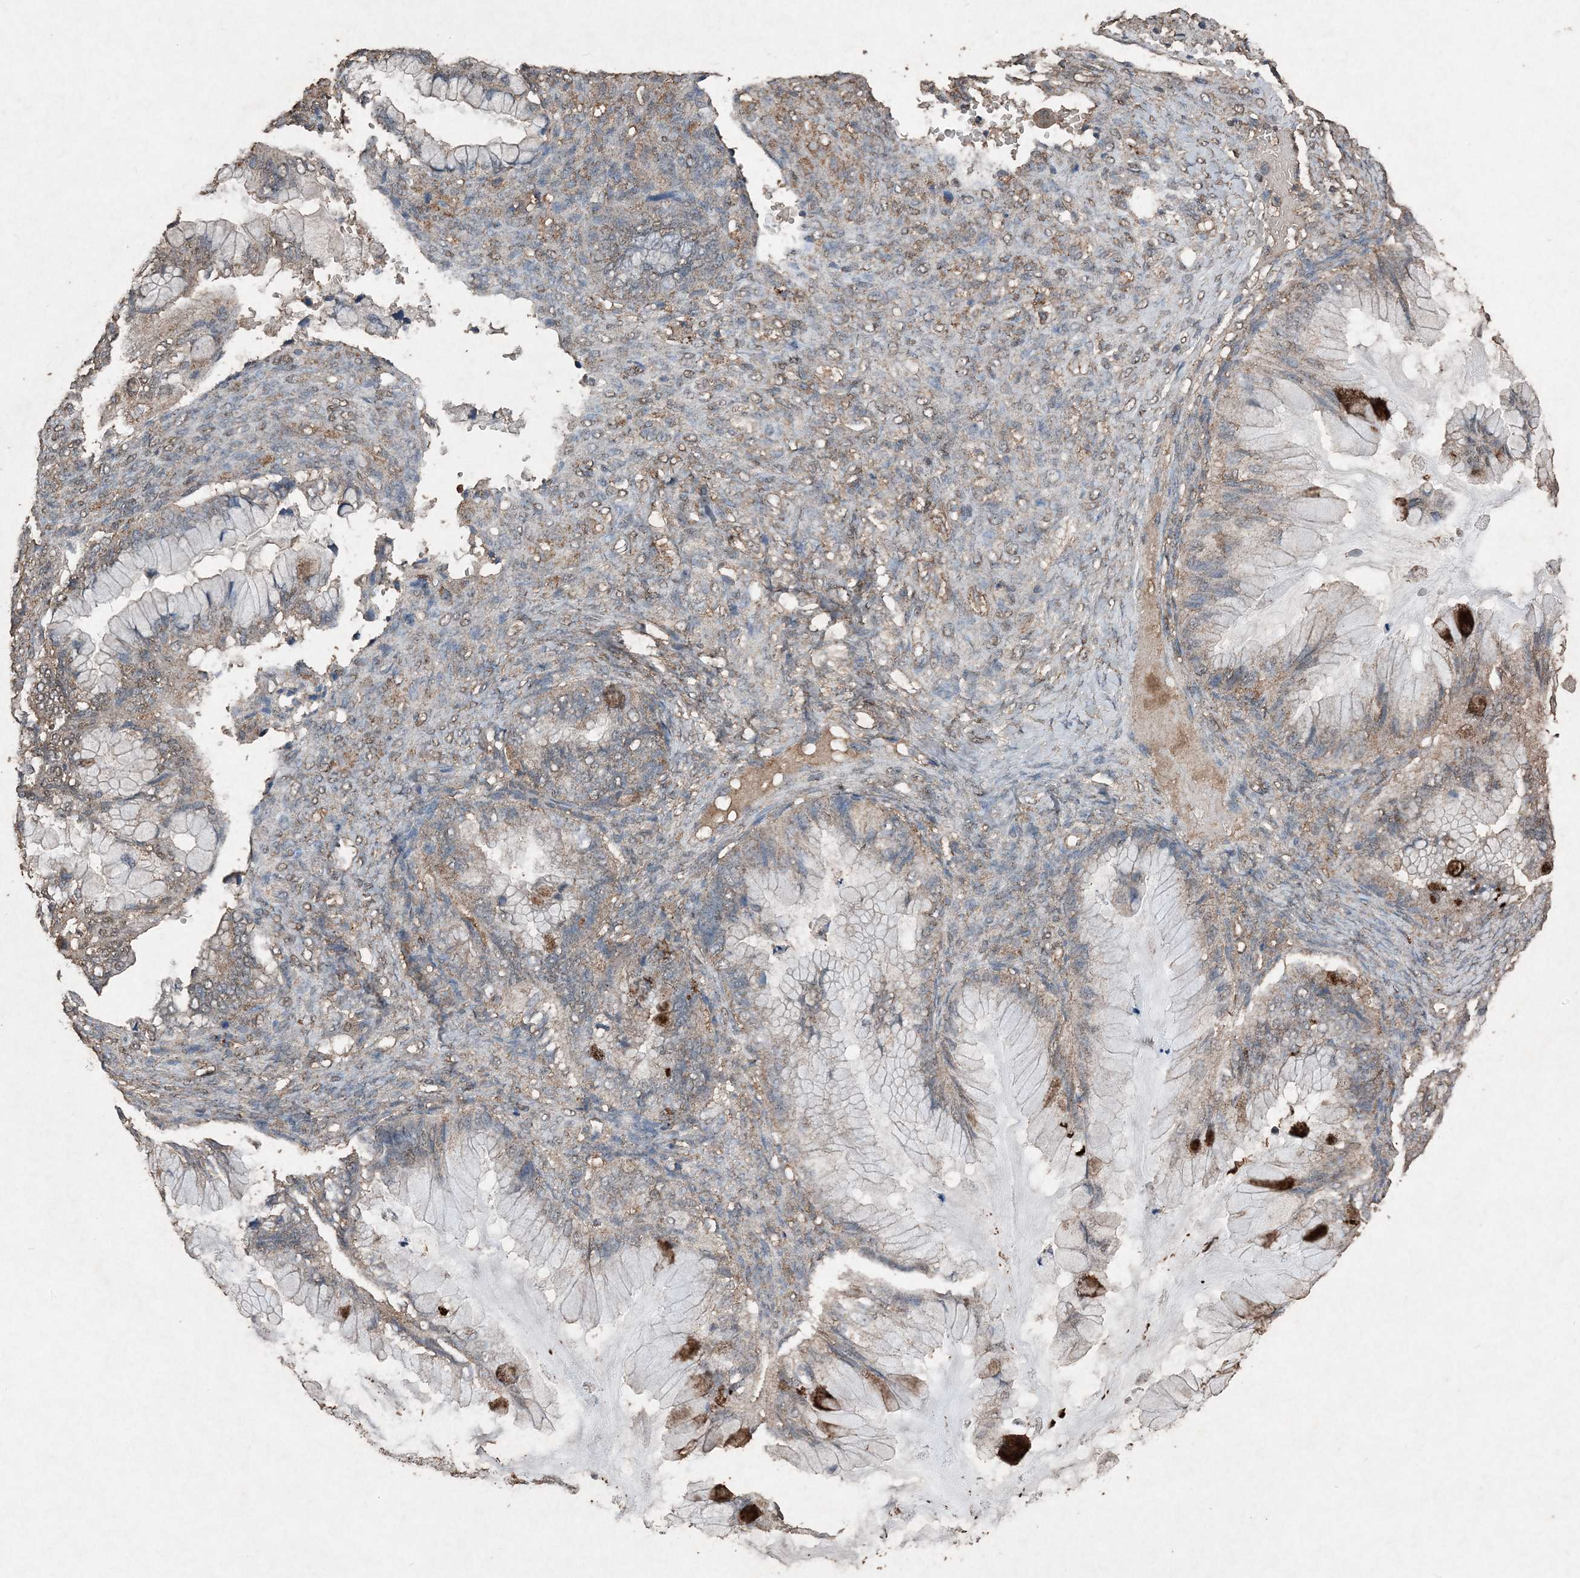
{"staining": {"intensity": "strong", "quantity": "<25%", "location": "cytoplasmic/membranous"}, "tissue": "ovarian cancer", "cell_type": "Tumor cells", "image_type": "cancer", "snomed": [{"axis": "morphology", "description": "Cystadenocarcinoma, mucinous, NOS"}, {"axis": "topography", "description": "Ovary"}], "caption": "This image demonstrates immunohistochemistry (IHC) staining of ovarian cancer (mucinous cystadenocarcinoma), with medium strong cytoplasmic/membranous positivity in about <25% of tumor cells.", "gene": "FCN3", "patient": {"sex": "female", "age": 36}}